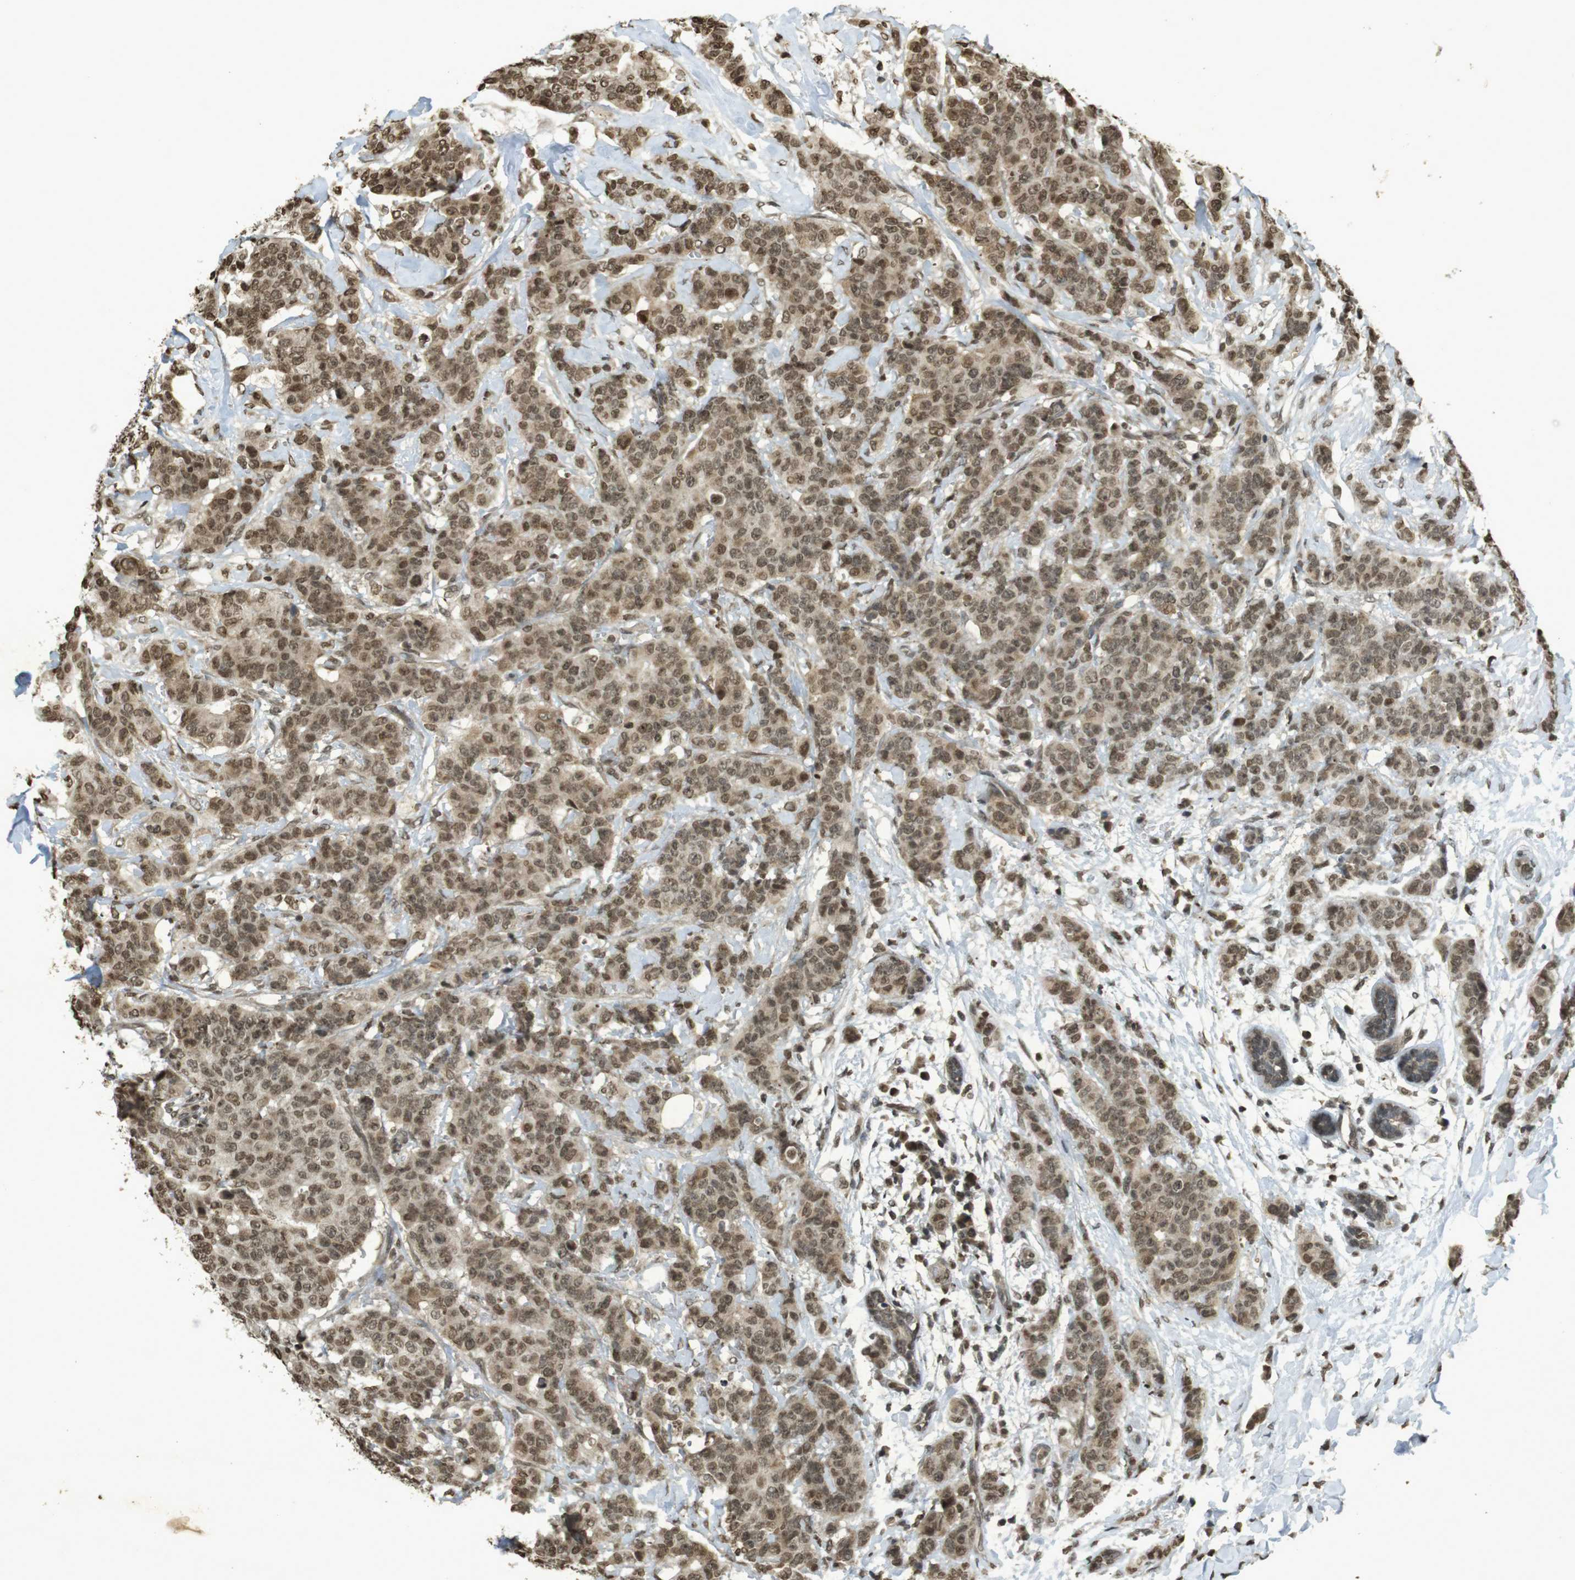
{"staining": {"intensity": "moderate", "quantity": ">75%", "location": "cytoplasmic/membranous,nuclear"}, "tissue": "breast cancer", "cell_type": "Tumor cells", "image_type": "cancer", "snomed": [{"axis": "morphology", "description": "Normal tissue, NOS"}, {"axis": "morphology", "description": "Duct carcinoma"}, {"axis": "topography", "description": "Breast"}], "caption": "A brown stain highlights moderate cytoplasmic/membranous and nuclear staining of a protein in human breast cancer tumor cells.", "gene": "ORC4", "patient": {"sex": "female", "age": 40}}